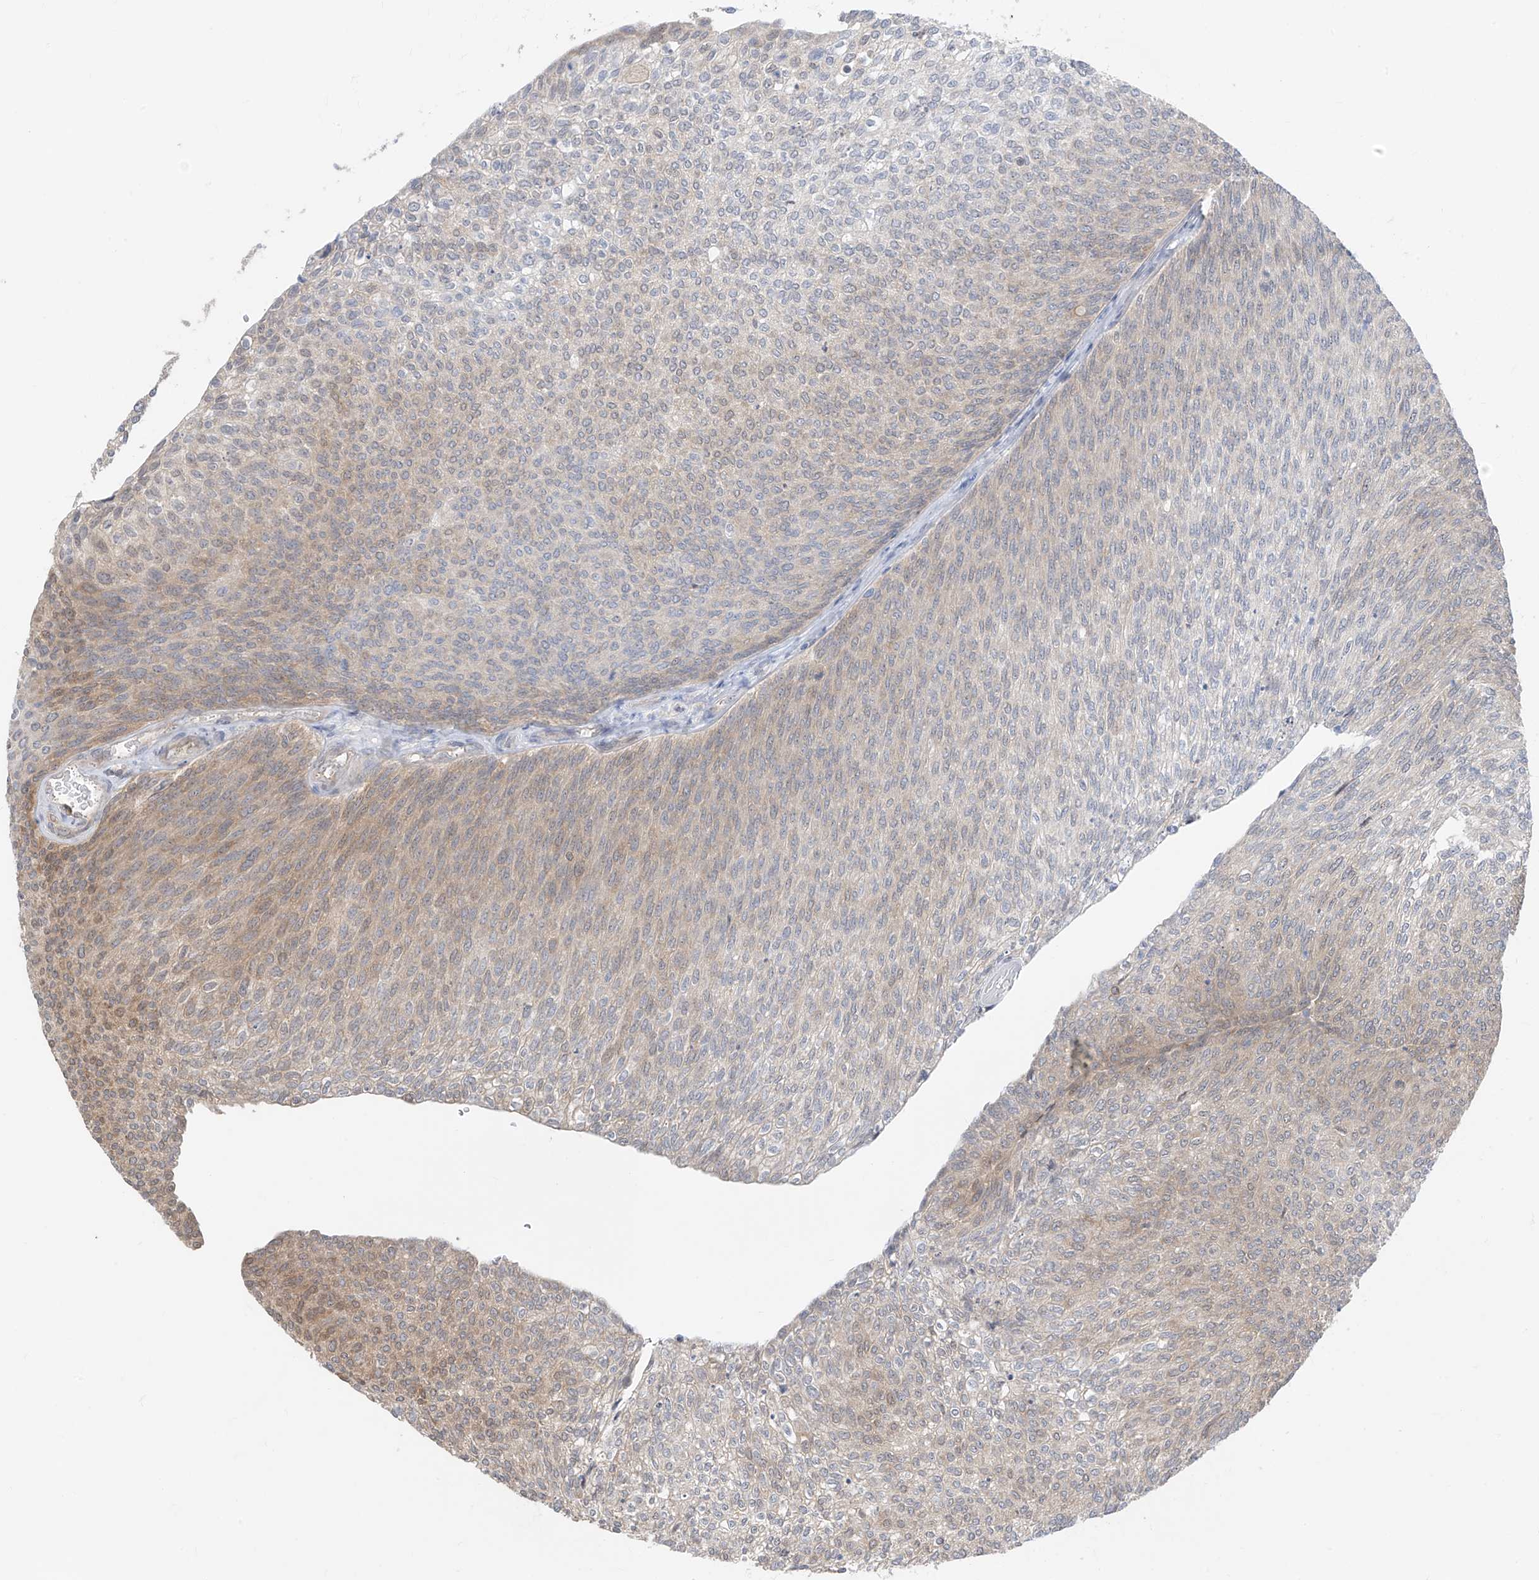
{"staining": {"intensity": "weak", "quantity": "<25%", "location": "cytoplasmic/membranous"}, "tissue": "urothelial cancer", "cell_type": "Tumor cells", "image_type": "cancer", "snomed": [{"axis": "morphology", "description": "Urothelial carcinoma, Low grade"}, {"axis": "topography", "description": "Urinary bladder"}], "caption": "Immunohistochemical staining of urothelial cancer reveals no significant expression in tumor cells.", "gene": "TTC38", "patient": {"sex": "female", "age": 79}}